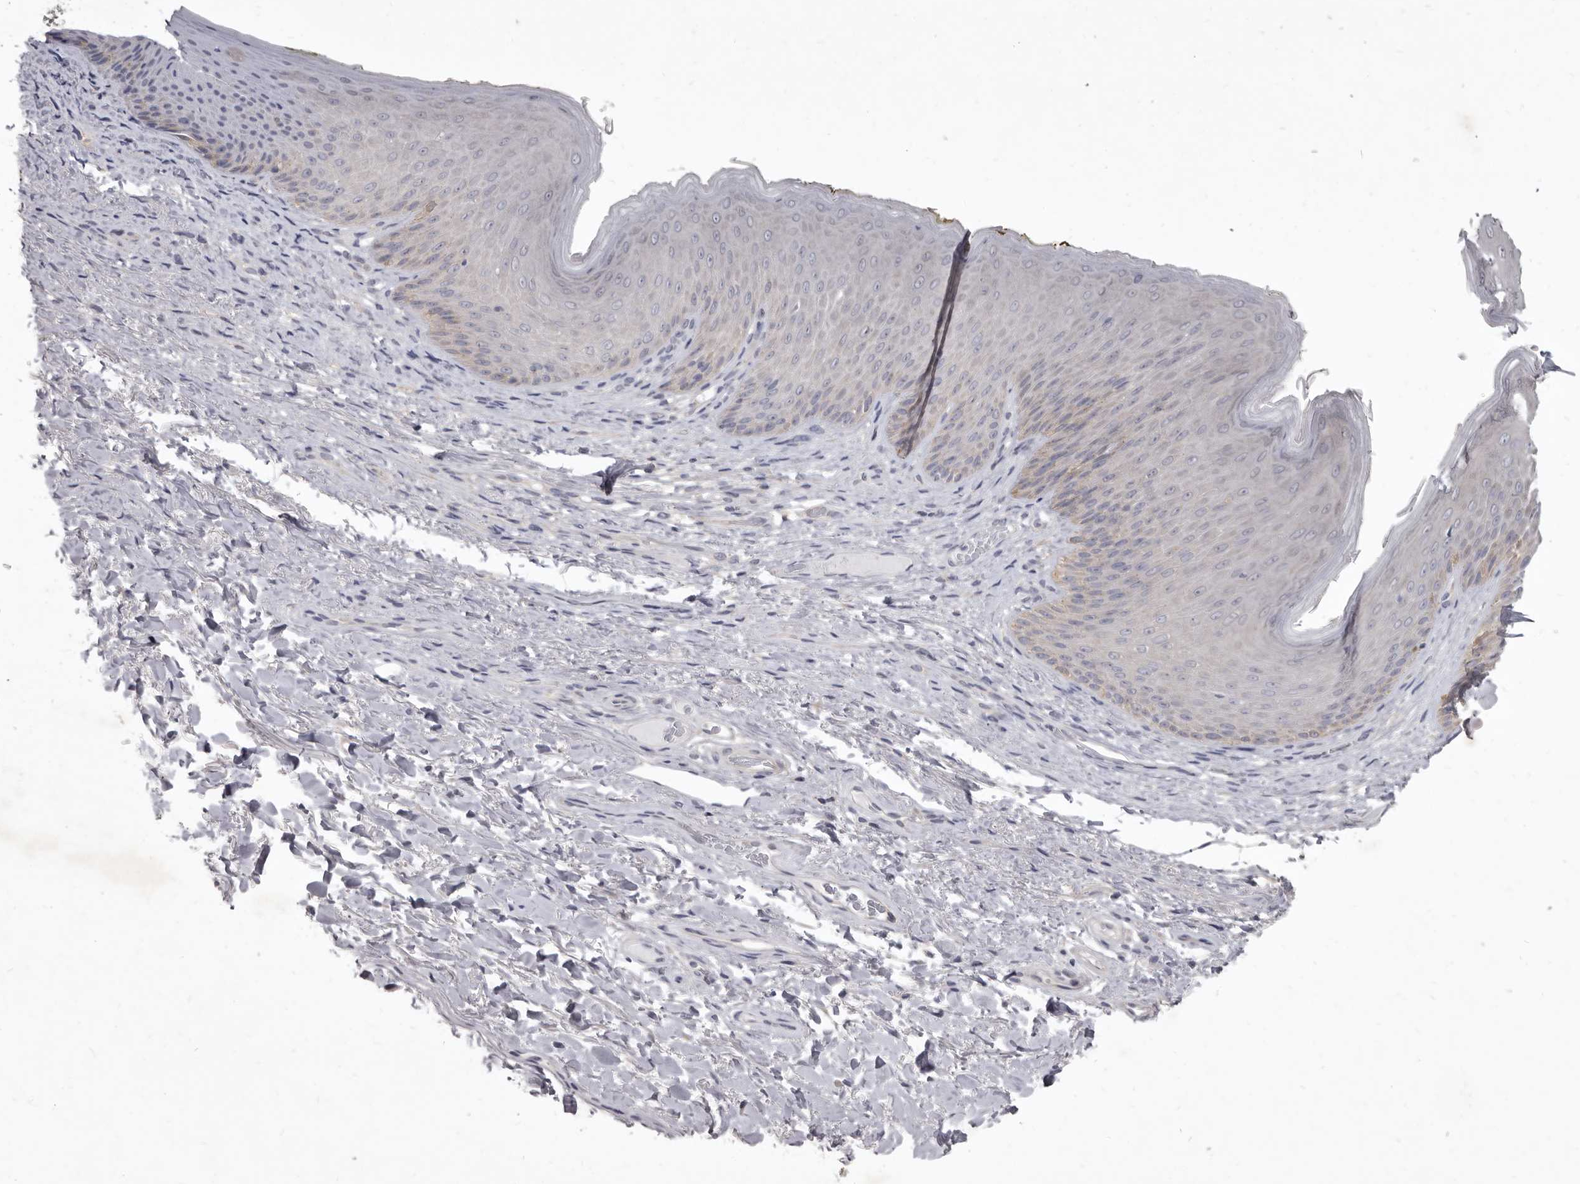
{"staining": {"intensity": "weak", "quantity": "<25%", "location": "cytoplasmic/membranous"}, "tissue": "skin", "cell_type": "Epidermal cells", "image_type": "normal", "snomed": [{"axis": "morphology", "description": "Normal tissue, NOS"}, {"axis": "topography", "description": "Anal"}], "caption": "This is an immunohistochemistry micrograph of benign human skin. There is no expression in epidermal cells.", "gene": "GSK3B", "patient": {"sex": "male", "age": 74}}